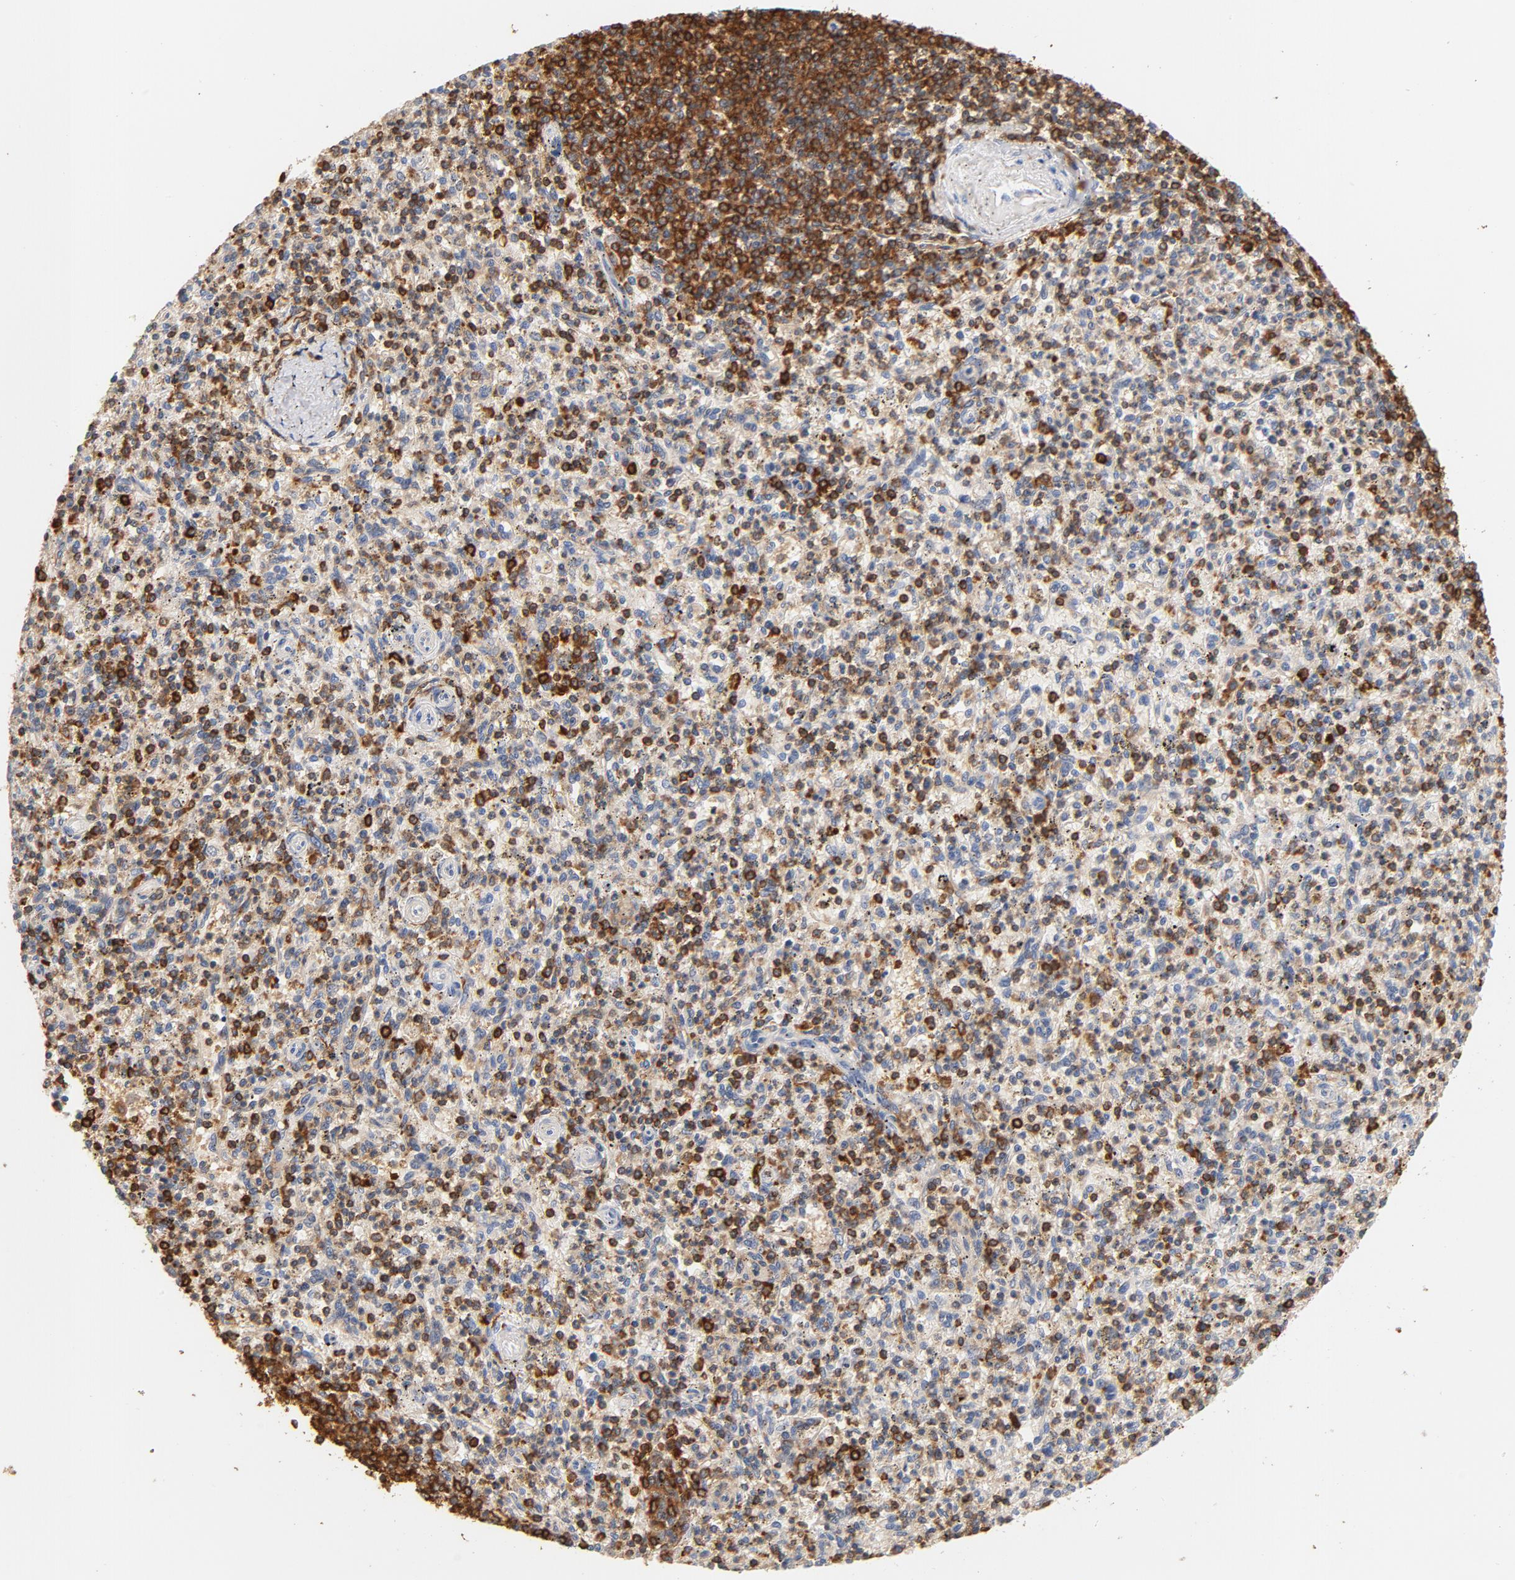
{"staining": {"intensity": "moderate", "quantity": "25%-75%", "location": "cytoplasmic/membranous"}, "tissue": "spleen", "cell_type": "Cells in red pulp", "image_type": "normal", "snomed": [{"axis": "morphology", "description": "Normal tissue, NOS"}, {"axis": "topography", "description": "Spleen"}], "caption": "High-power microscopy captured an IHC histopathology image of unremarkable spleen, revealing moderate cytoplasmic/membranous staining in approximately 25%-75% of cells in red pulp. (DAB IHC, brown staining for protein, blue staining for nuclei).", "gene": "EZR", "patient": {"sex": "male", "age": 72}}